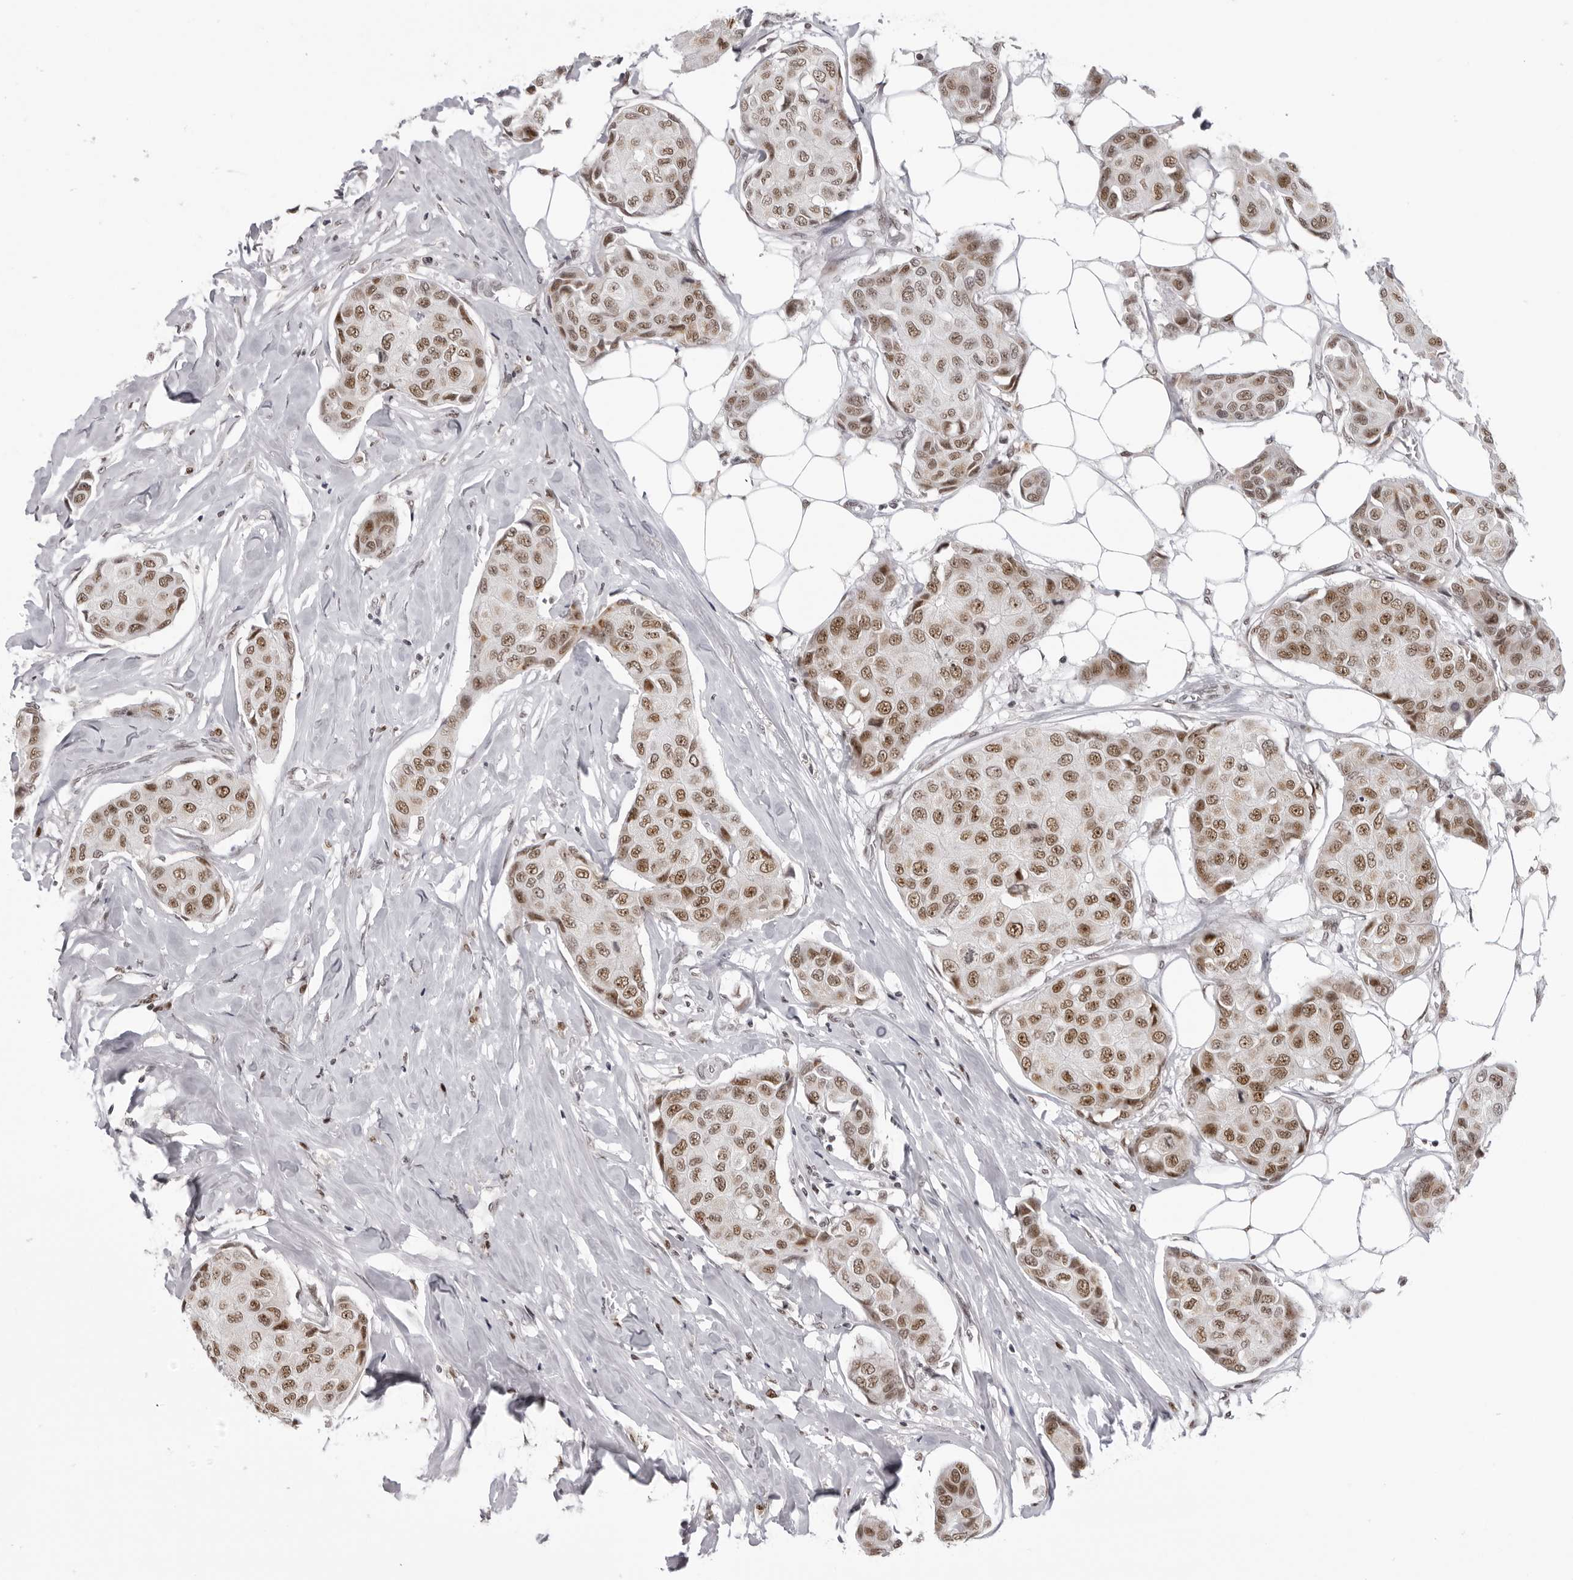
{"staining": {"intensity": "moderate", "quantity": ">75%", "location": "nuclear"}, "tissue": "breast cancer", "cell_type": "Tumor cells", "image_type": "cancer", "snomed": [{"axis": "morphology", "description": "Duct carcinoma"}, {"axis": "topography", "description": "Breast"}], "caption": "About >75% of tumor cells in breast cancer (invasive ductal carcinoma) reveal moderate nuclear protein staining as visualized by brown immunohistochemical staining.", "gene": "HEXIM2", "patient": {"sex": "female", "age": 80}}